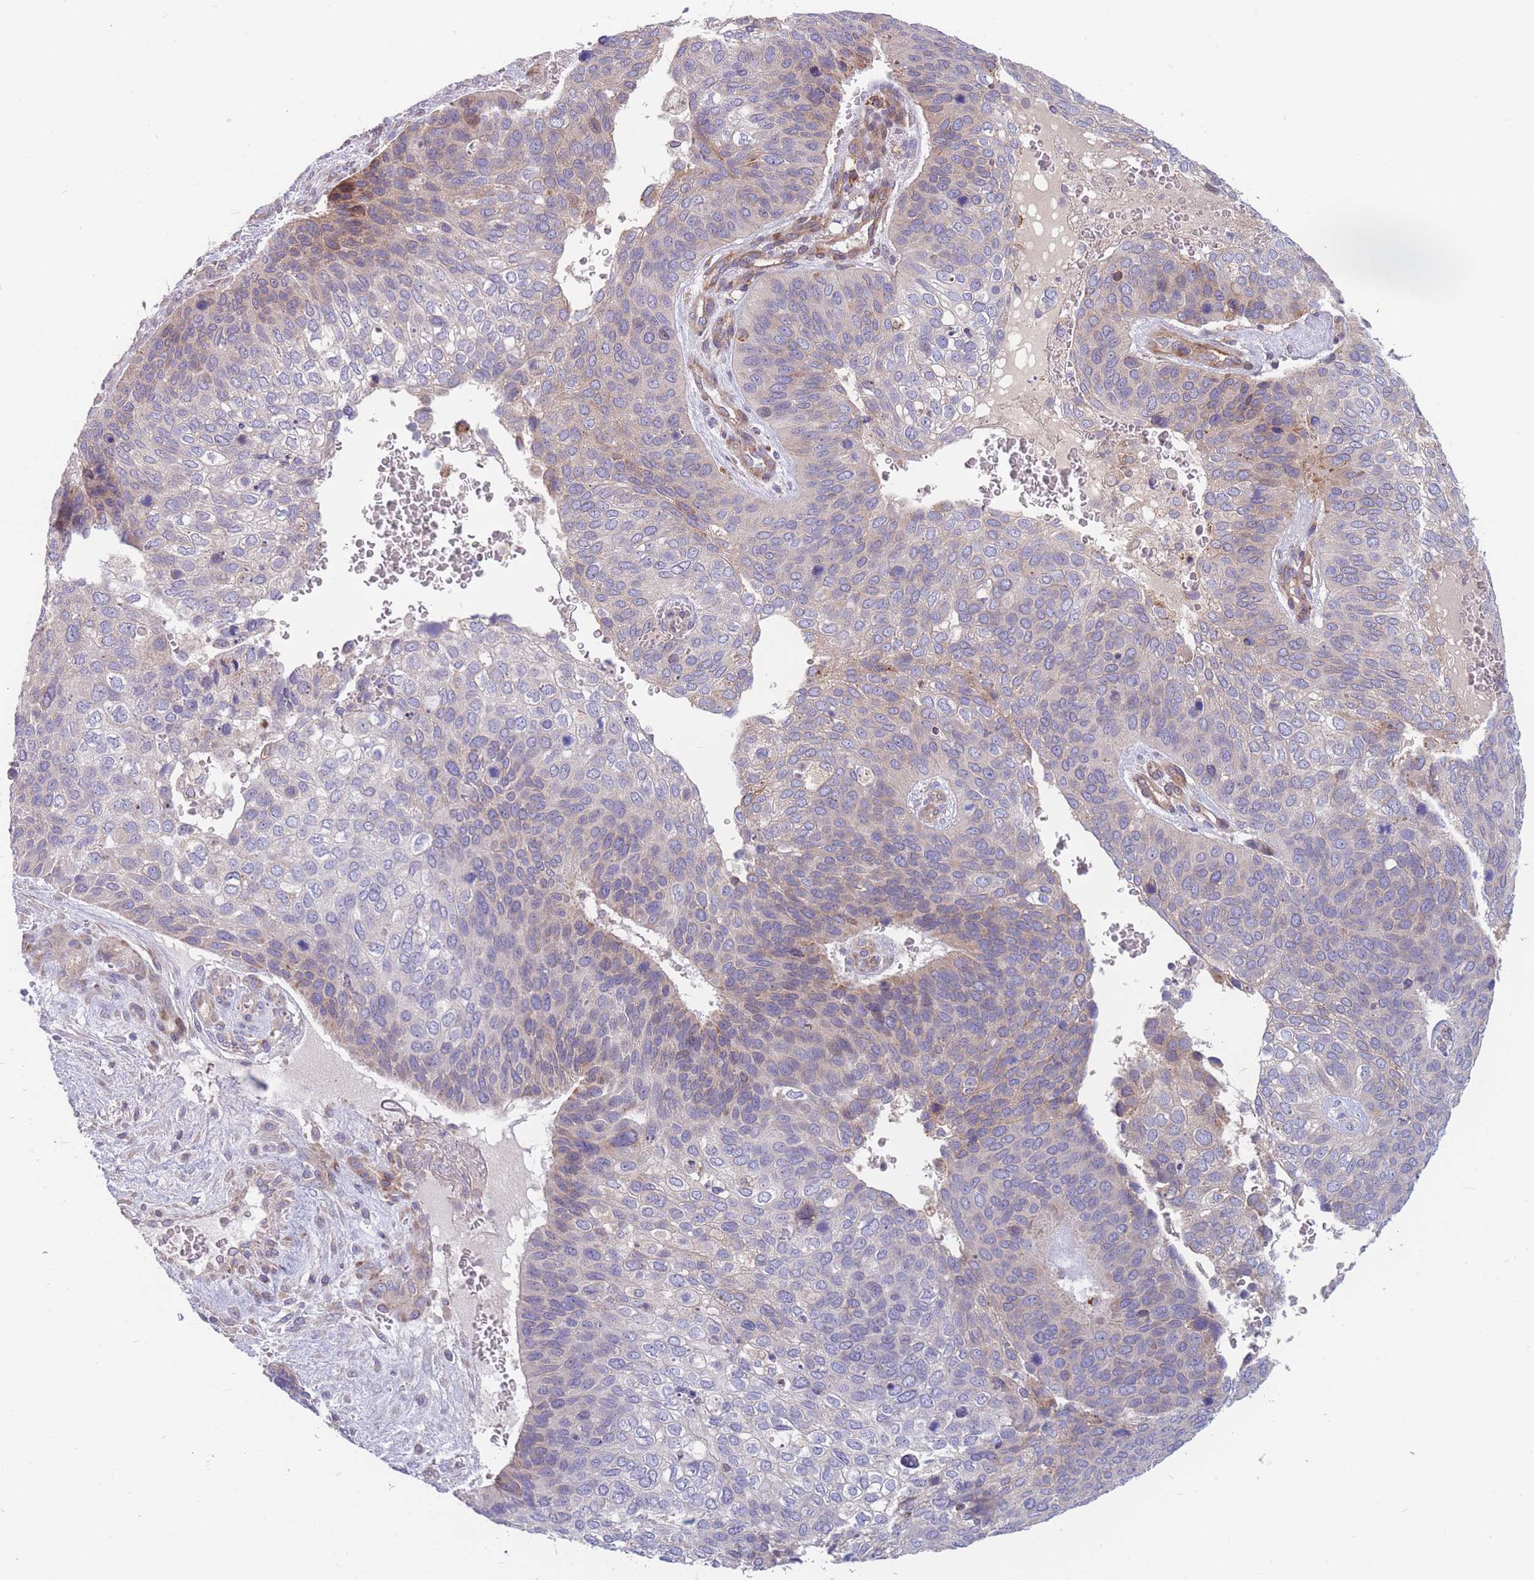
{"staining": {"intensity": "weak", "quantity": "<25%", "location": "cytoplasmic/membranous"}, "tissue": "skin cancer", "cell_type": "Tumor cells", "image_type": "cancer", "snomed": [{"axis": "morphology", "description": "Basal cell carcinoma"}, {"axis": "topography", "description": "Skin"}], "caption": "Immunohistochemistry of skin basal cell carcinoma reveals no staining in tumor cells. The staining is performed using DAB (3,3'-diaminobenzidine) brown chromogen with nuclei counter-stained in using hematoxylin.", "gene": "TMEM131L", "patient": {"sex": "female", "age": 74}}